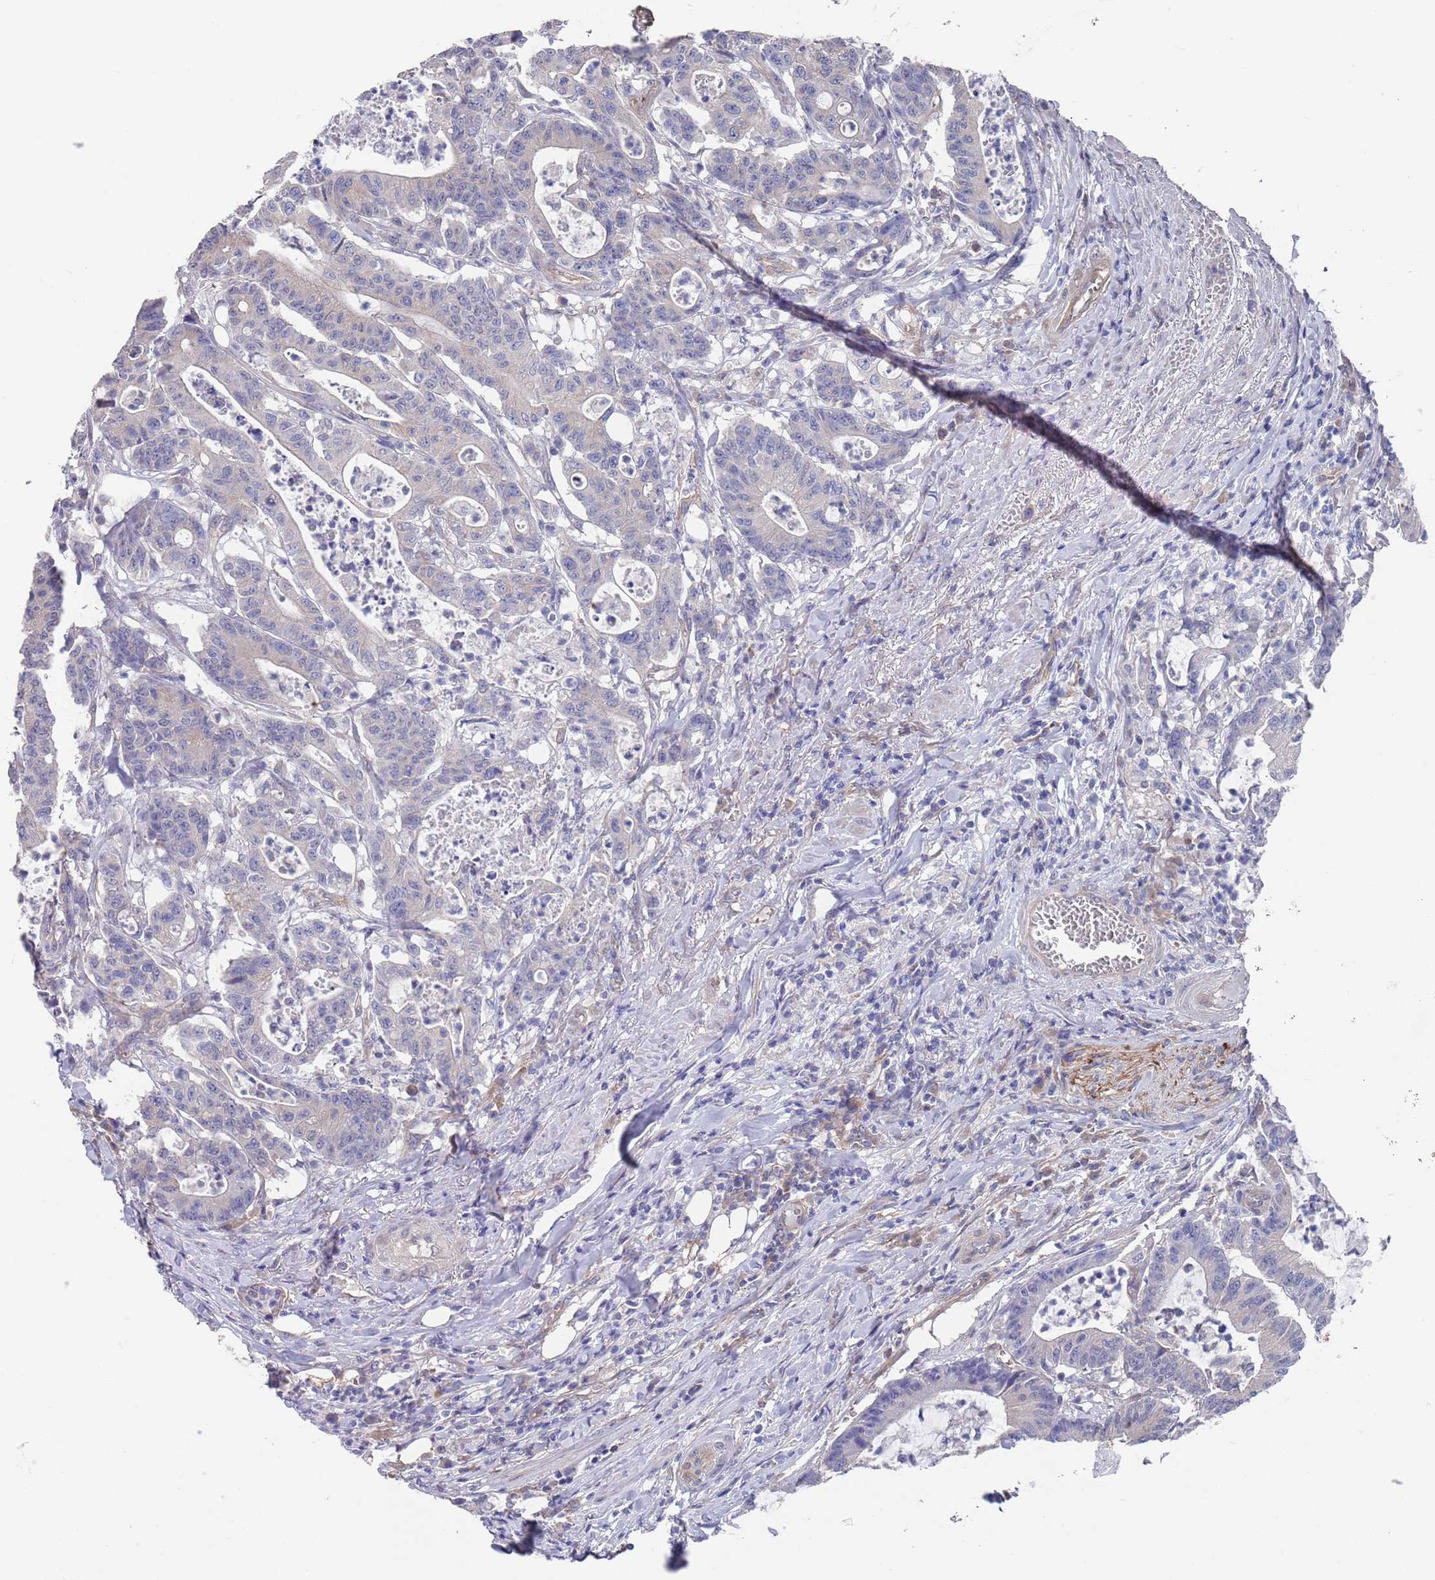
{"staining": {"intensity": "negative", "quantity": "none", "location": "none"}, "tissue": "colorectal cancer", "cell_type": "Tumor cells", "image_type": "cancer", "snomed": [{"axis": "morphology", "description": "Adenocarcinoma, NOS"}, {"axis": "topography", "description": "Colon"}], "caption": "High magnification brightfield microscopy of colorectal cancer (adenocarcinoma) stained with DAB (brown) and counterstained with hematoxylin (blue): tumor cells show no significant staining.", "gene": "ANK2", "patient": {"sex": "female", "age": 84}}